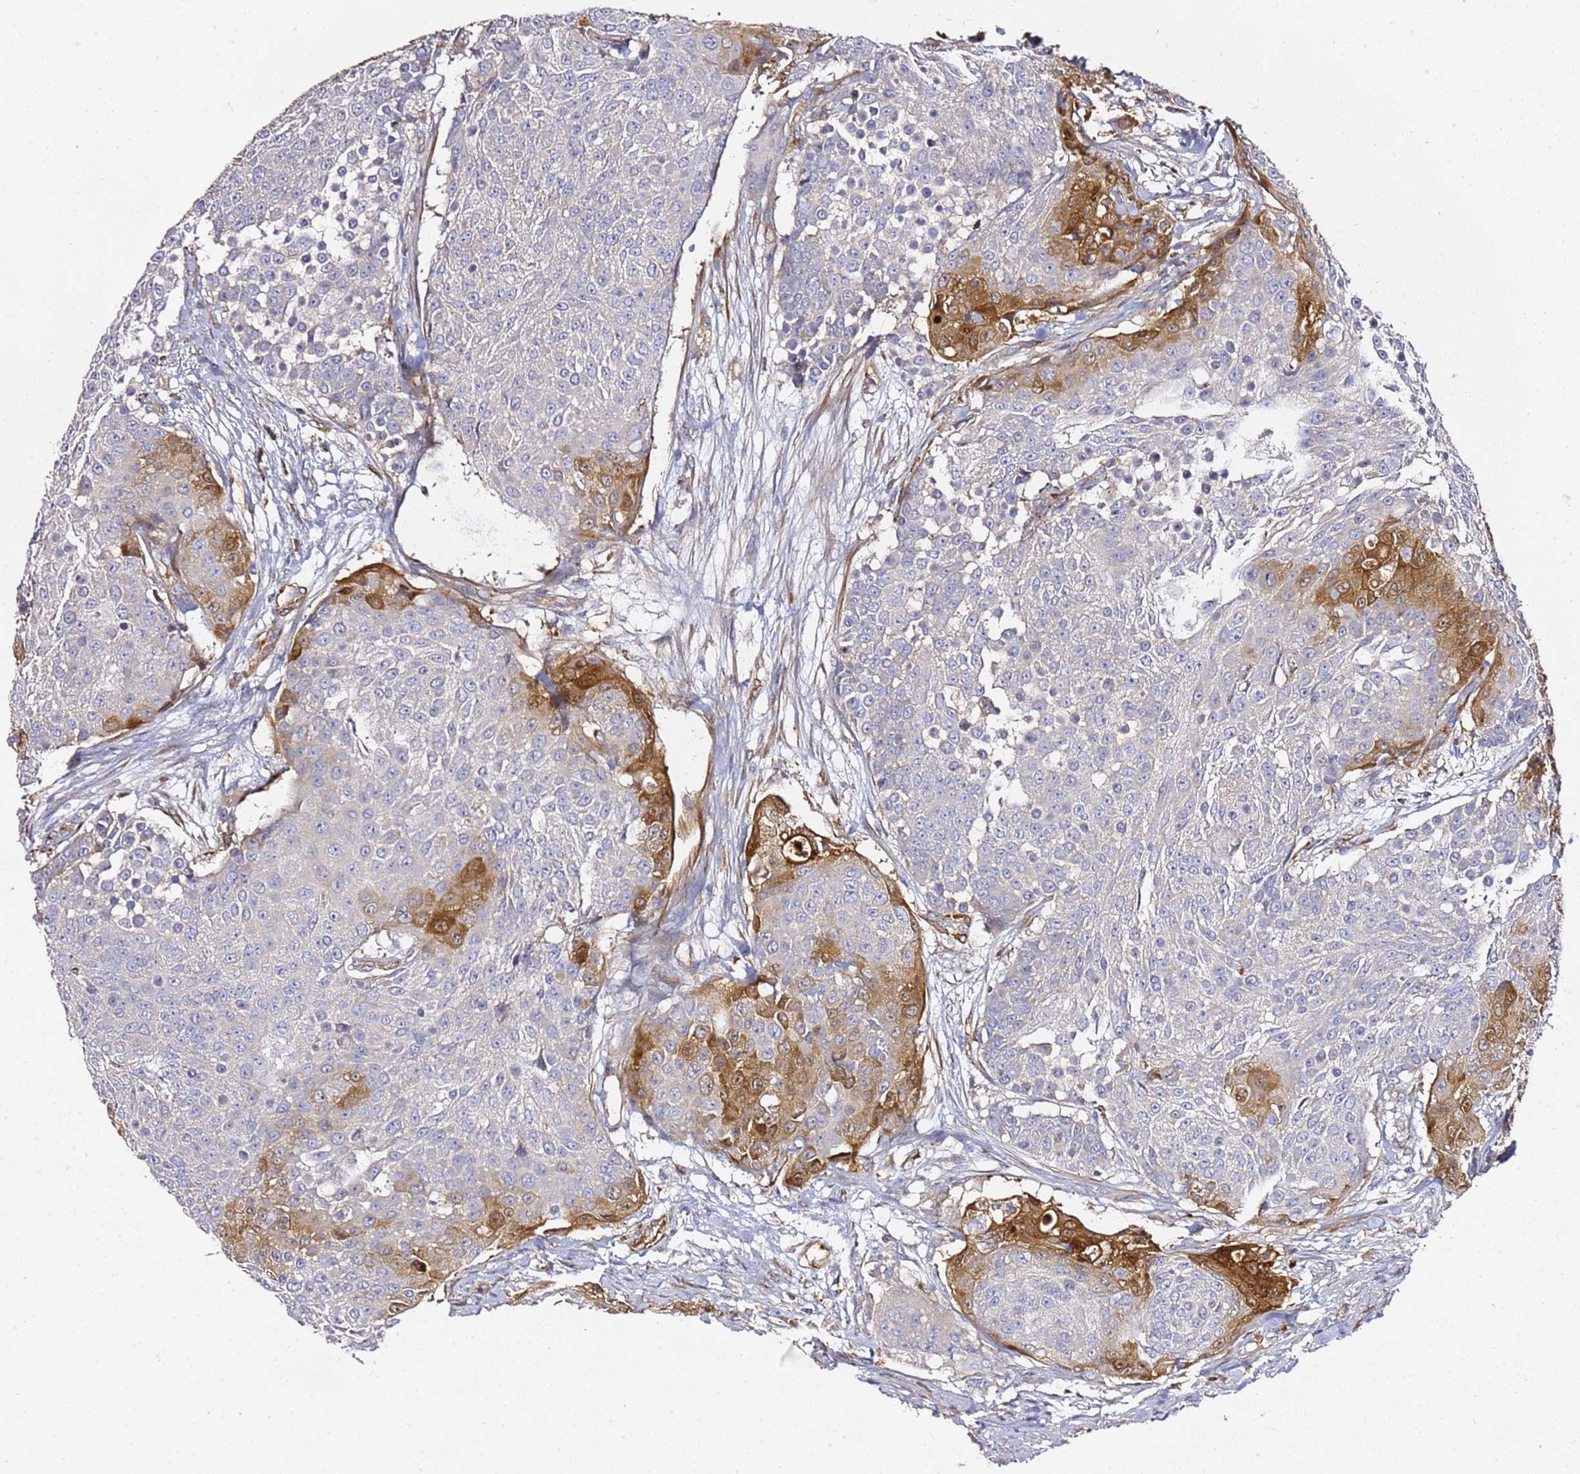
{"staining": {"intensity": "strong", "quantity": "<25%", "location": "cytoplasmic/membranous,nuclear"}, "tissue": "urothelial cancer", "cell_type": "Tumor cells", "image_type": "cancer", "snomed": [{"axis": "morphology", "description": "Urothelial carcinoma, High grade"}, {"axis": "topography", "description": "Urinary bladder"}], "caption": "The immunohistochemical stain labels strong cytoplasmic/membranous and nuclear staining in tumor cells of urothelial cancer tissue.", "gene": "EPS8L1", "patient": {"sex": "female", "age": 63}}